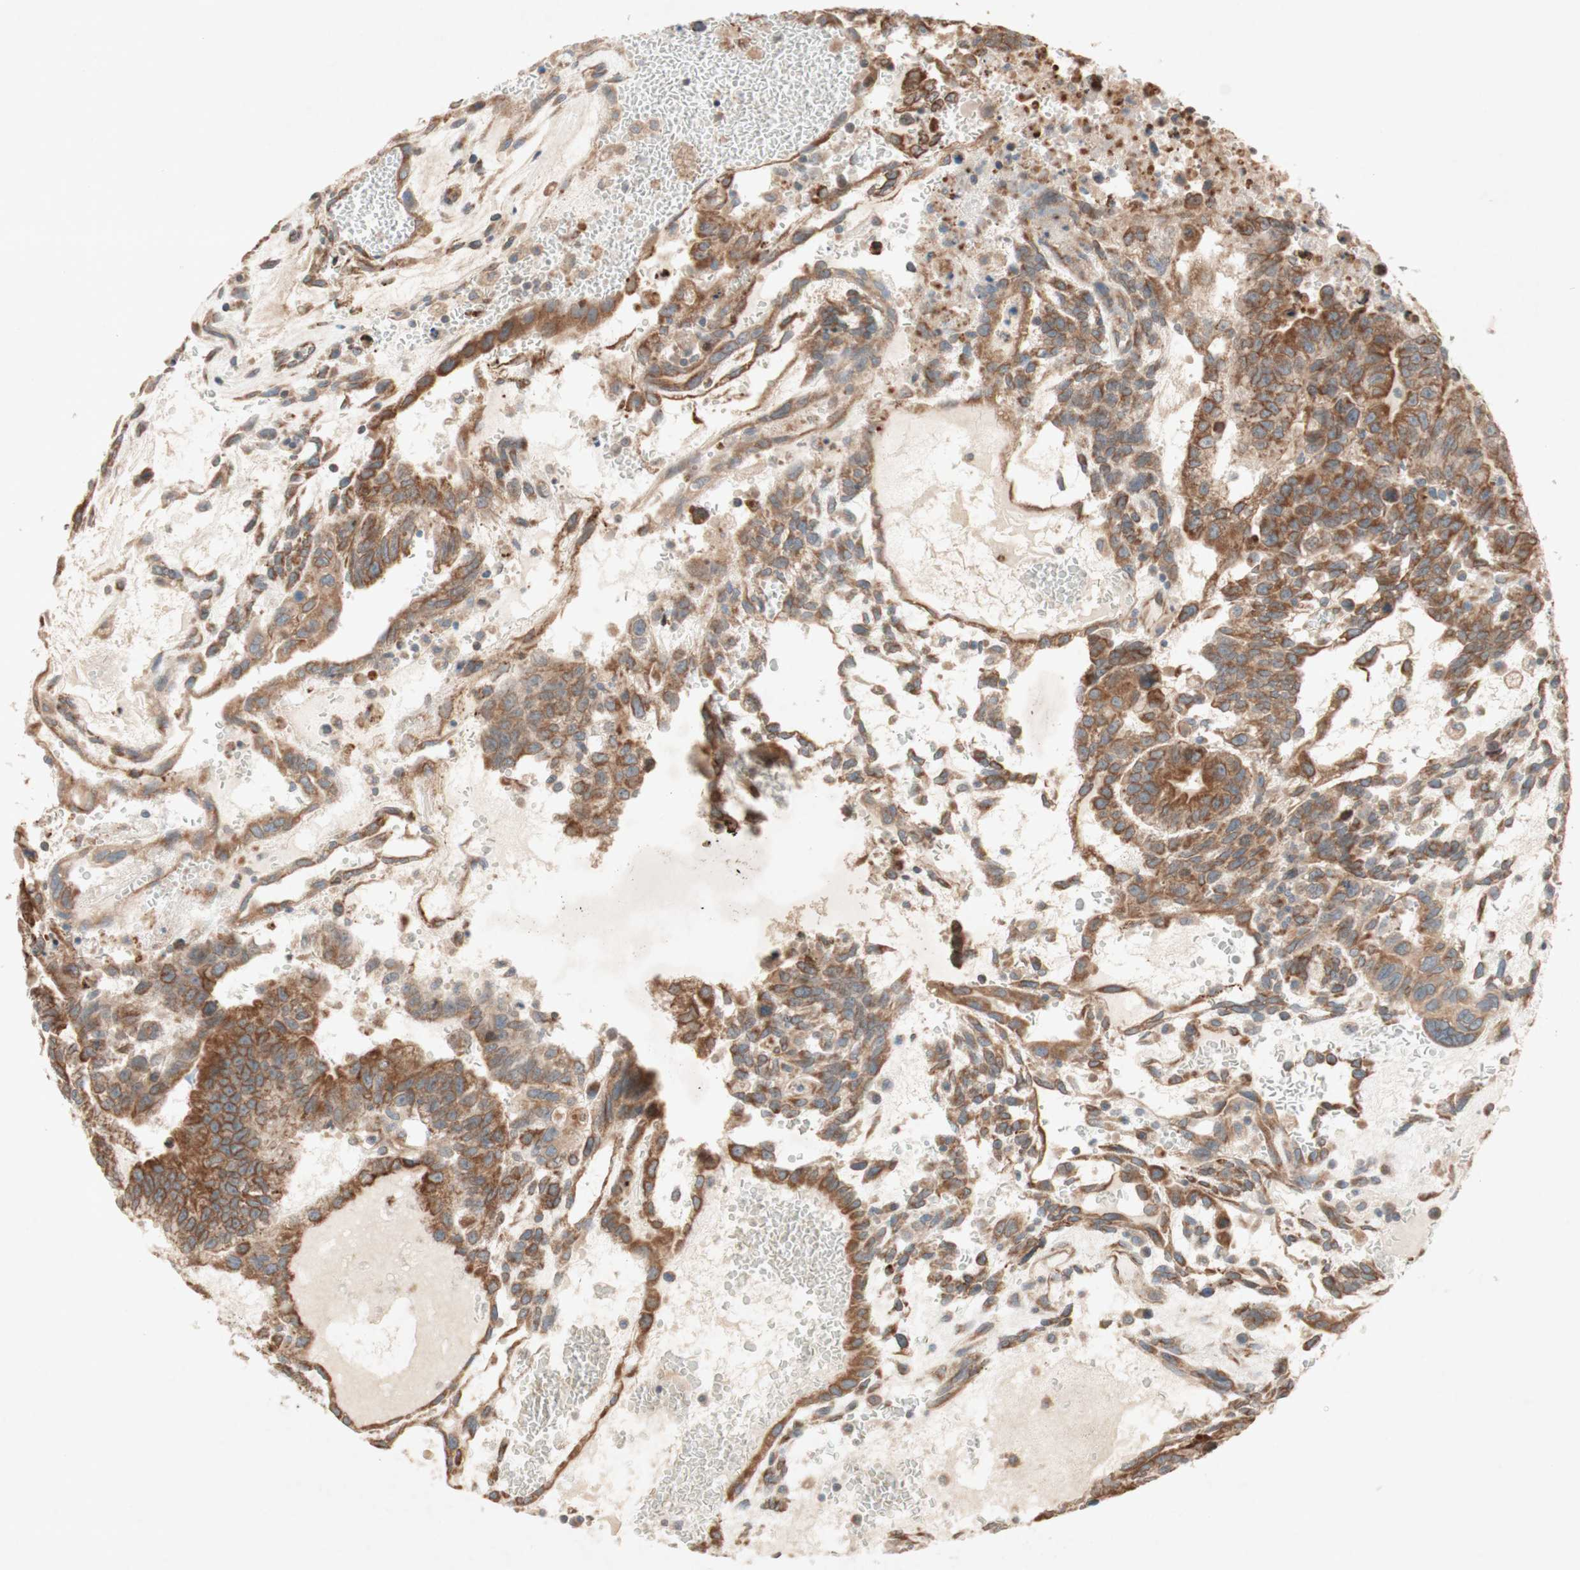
{"staining": {"intensity": "strong", "quantity": ">75%", "location": "cytoplasmic/membranous"}, "tissue": "testis cancer", "cell_type": "Tumor cells", "image_type": "cancer", "snomed": [{"axis": "morphology", "description": "Seminoma, NOS"}, {"axis": "morphology", "description": "Carcinoma, Embryonal, NOS"}, {"axis": "topography", "description": "Testis"}], "caption": "IHC staining of testis cancer, which demonstrates high levels of strong cytoplasmic/membranous positivity in about >75% of tumor cells indicating strong cytoplasmic/membranous protein expression. The staining was performed using DAB (3,3'-diaminobenzidine) (brown) for protein detection and nuclei were counterstained in hematoxylin (blue).", "gene": "SOCS2", "patient": {"sex": "male", "age": 52}}